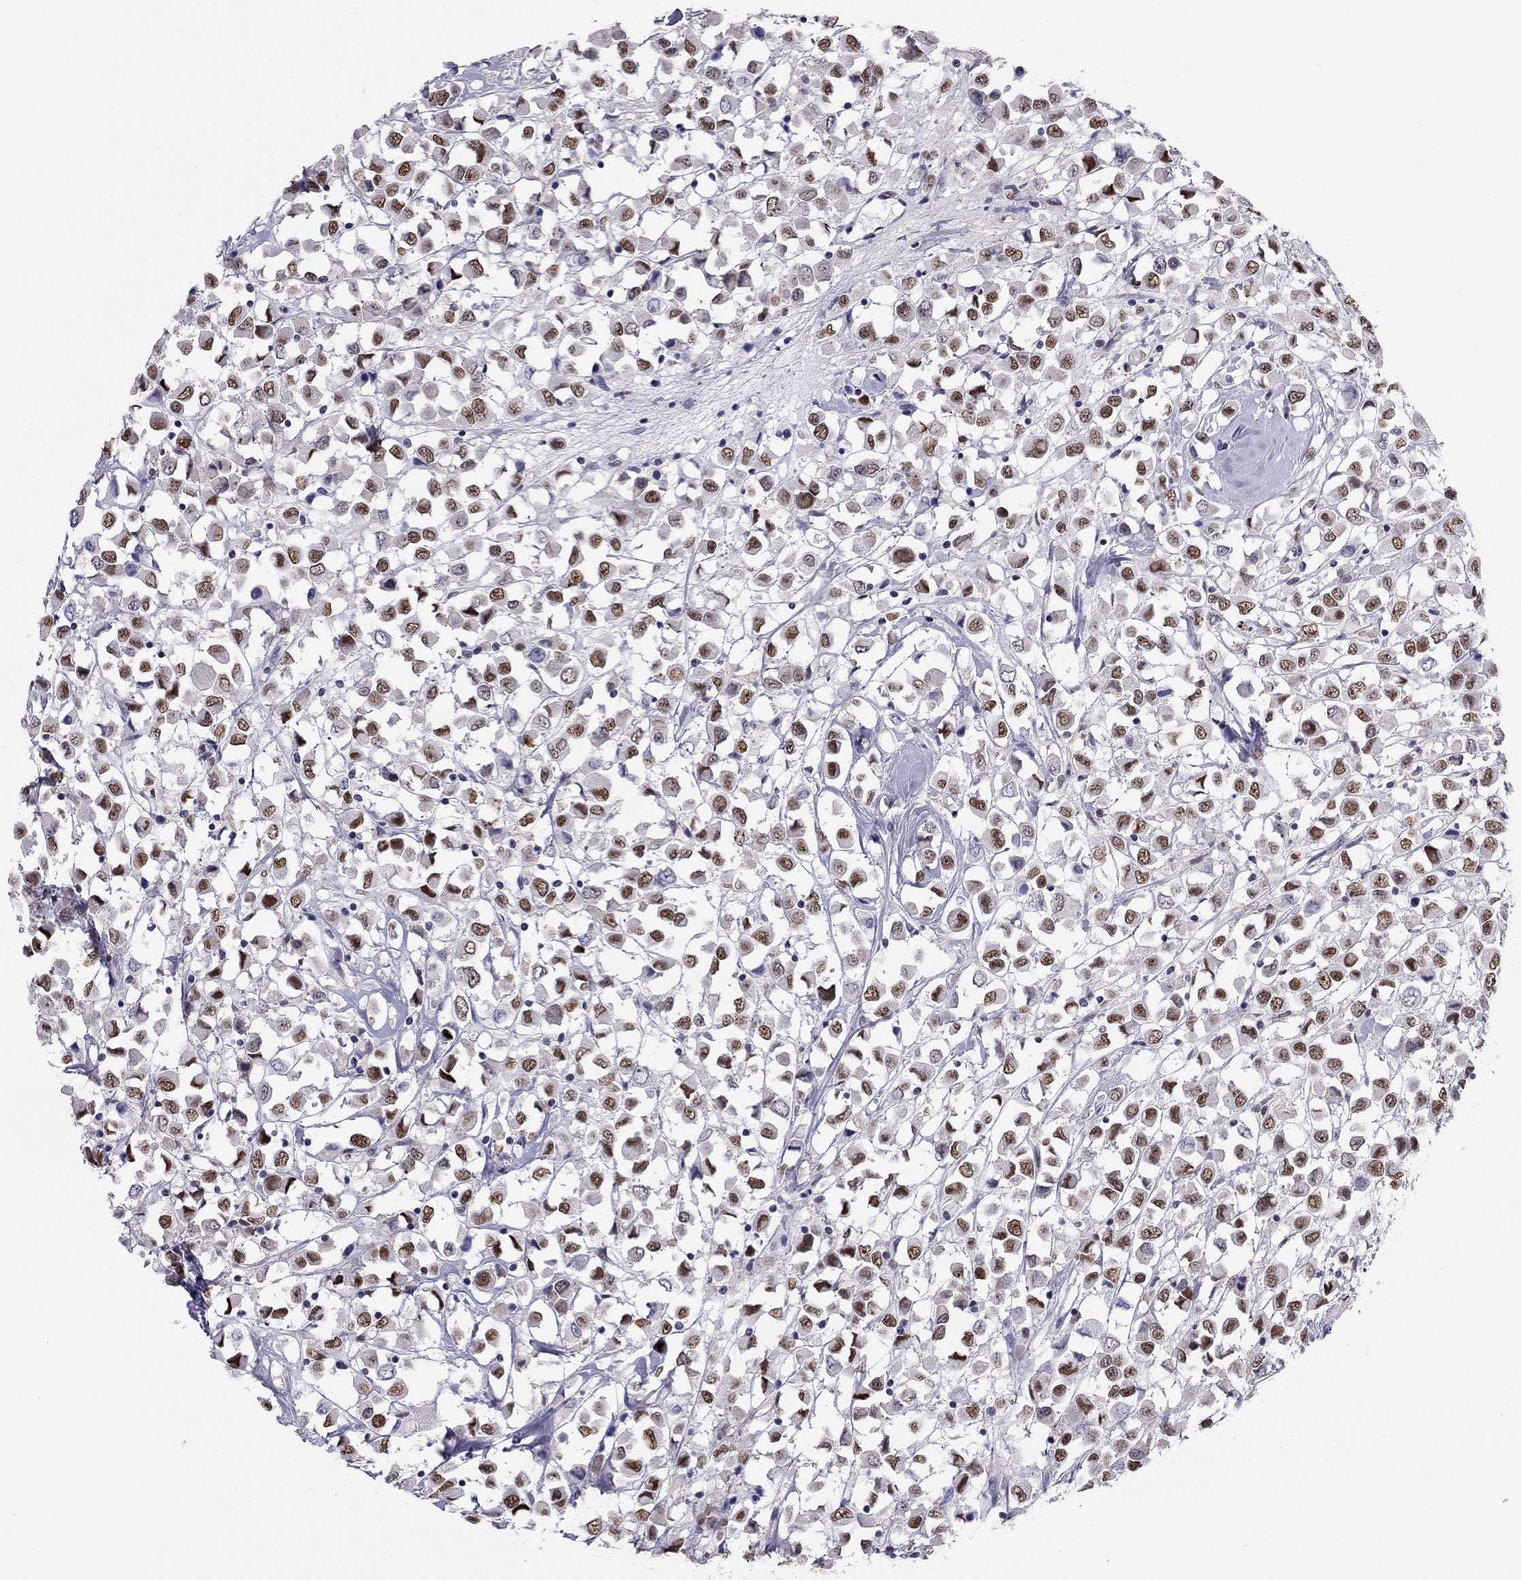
{"staining": {"intensity": "strong", "quantity": ">75%", "location": "nuclear"}, "tissue": "breast cancer", "cell_type": "Tumor cells", "image_type": "cancer", "snomed": [{"axis": "morphology", "description": "Duct carcinoma"}, {"axis": "topography", "description": "Breast"}], "caption": "Tumor cells display high levels of strong nuclear positivity in approximately >75% of cells in intraductal carcinoma (breast).", "gene": "DOT1L", "patient": {"sex": "female", "age": 61}}